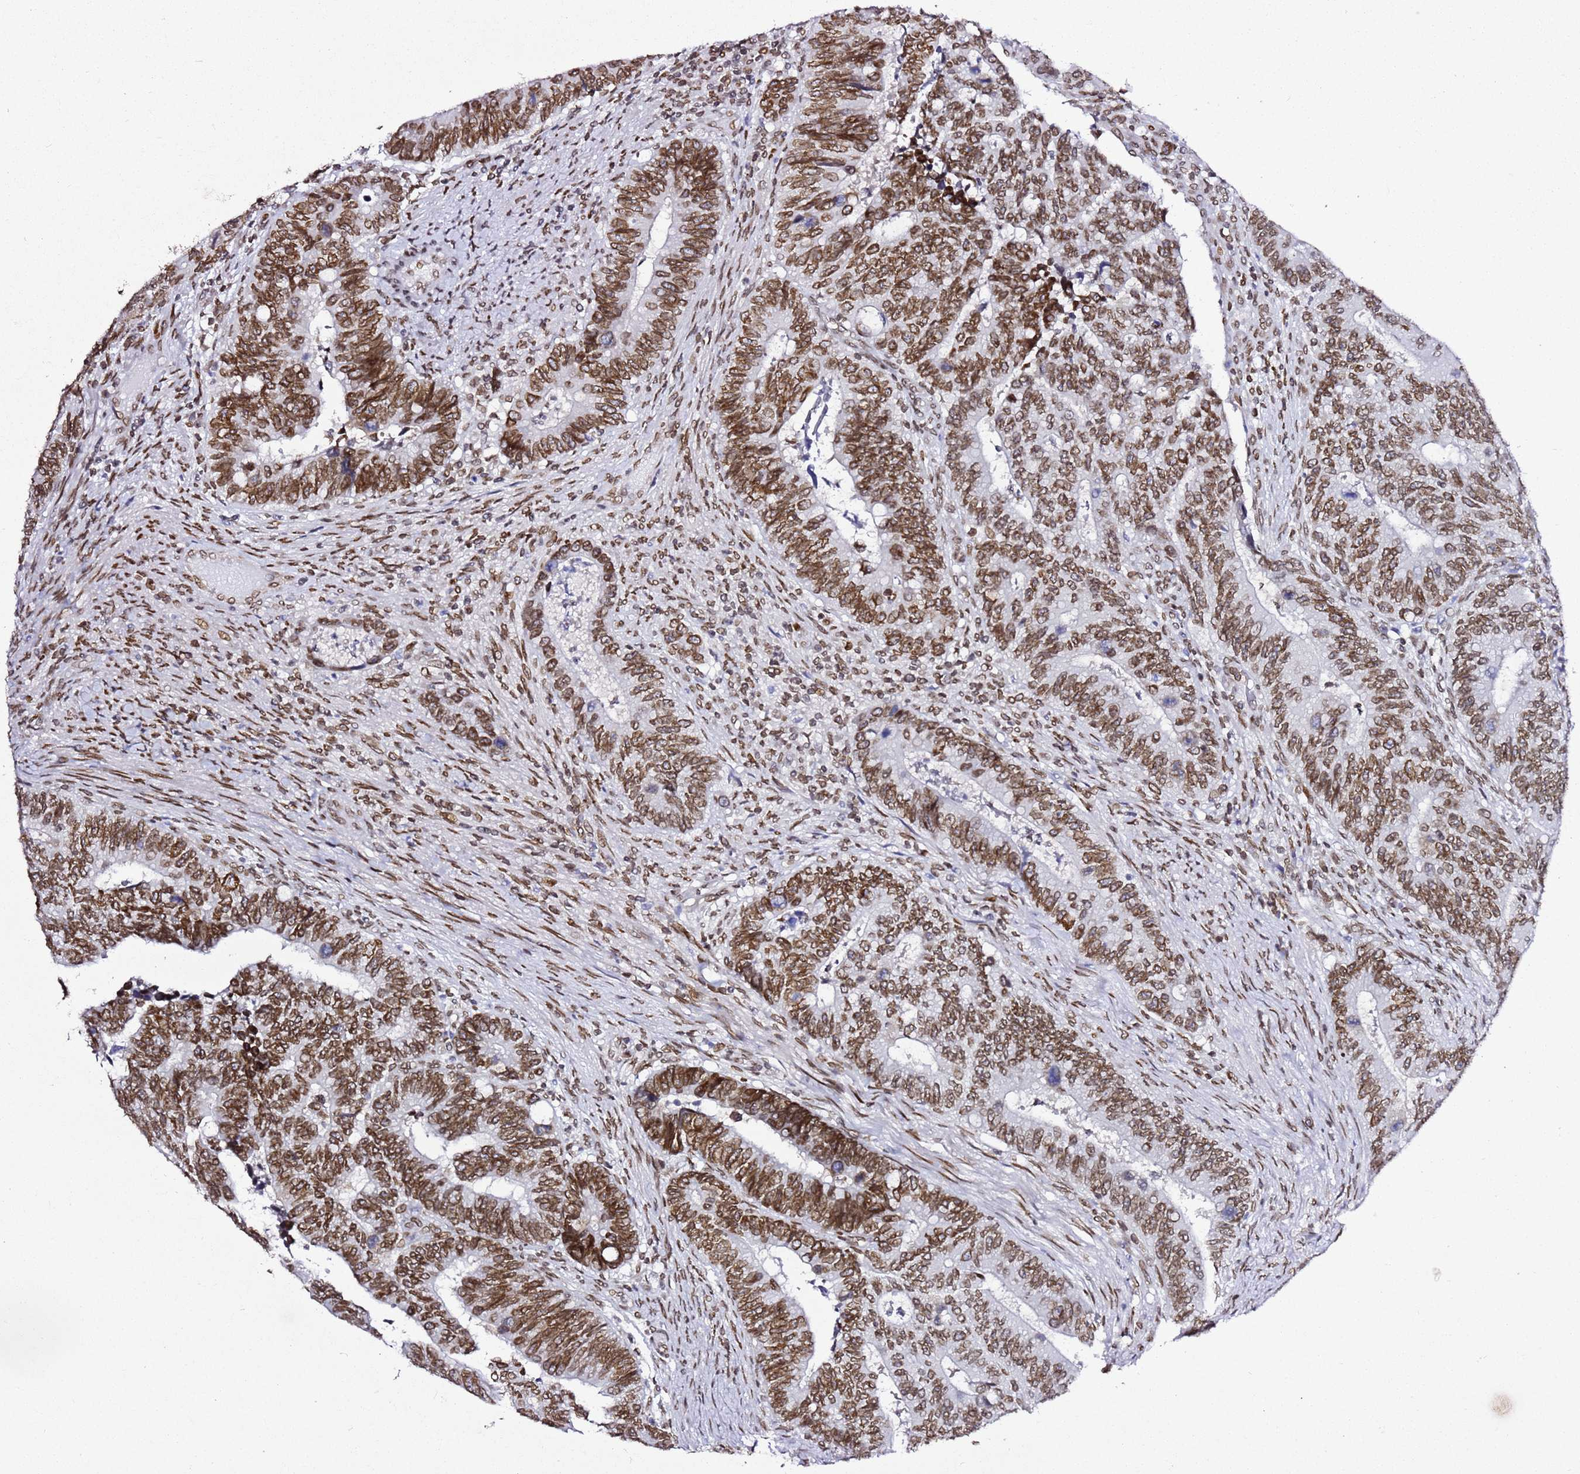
{"staining": {"intensity": "moderate", "quantity": ">75%", "location": "cytoplasmic/membranous,nuclear"}, "tissue": "colorectal cancer", "cell_type": "Tumor cells", "image_type": "cancer", "snomed": [{"axis": "morphology", "description": "Adenocarcinoma, NOS"}, {"axis": "topography", "description": "Colon"}], "caption": "Tumor cells show moderate cytoplasmic/membranous and nuclear positivity in approximately >75% of cells in colorectal cancer (adenocarcinoma). The staining was performed using DAB (3,3'-diaminobenzidine), with brown indicating positive protein expression. Nuclei are stained blue with hematoxylin.", "gene": "POU6F1", "patient": {"sex": "male", "age": 87}}